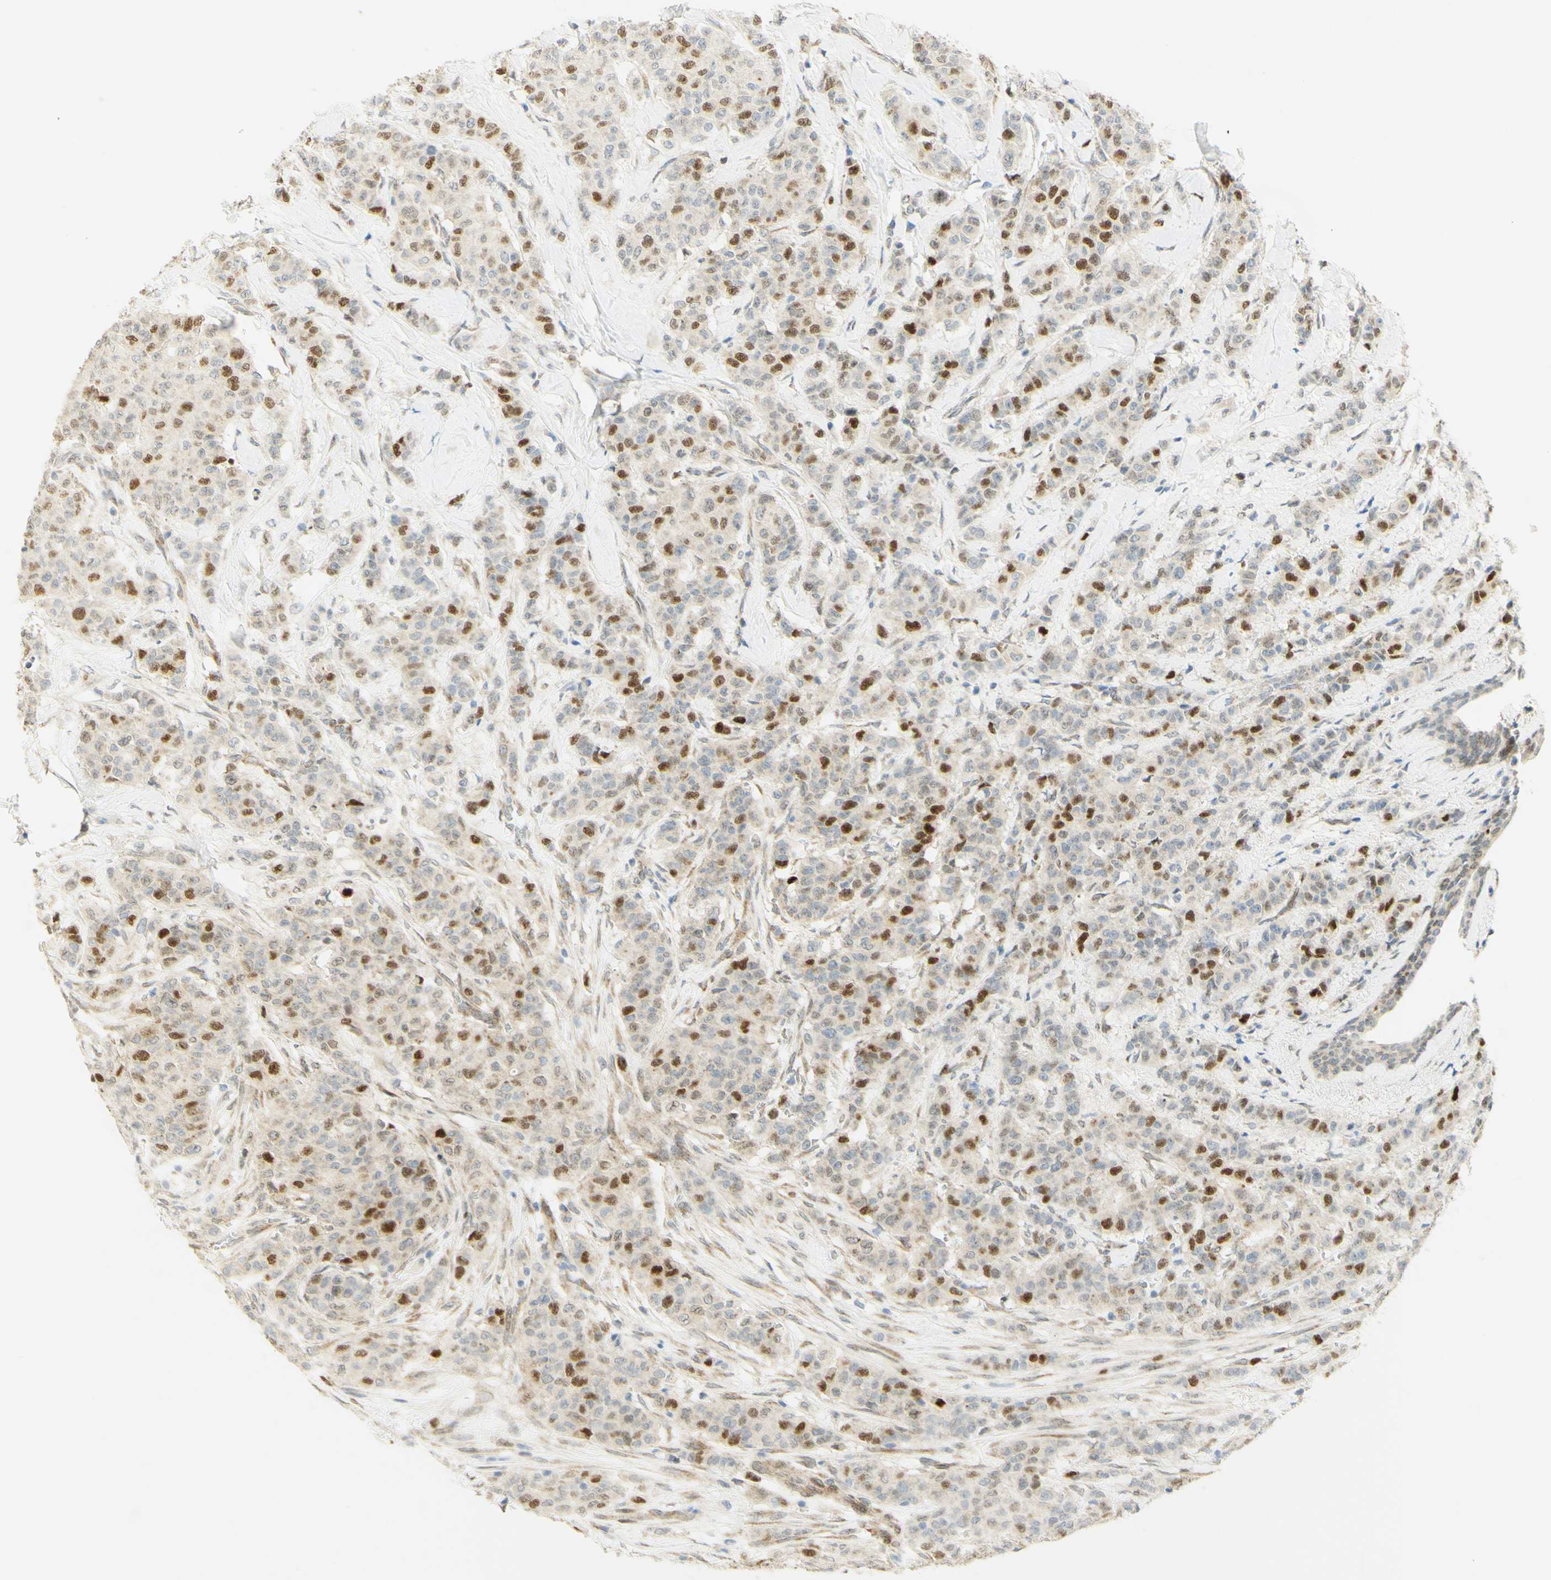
{"staining": {"intensity": "strong", "quantity": "25%-75%", "location": "nuclear"}, "tissue": "breast cancer", "cell_type": "Tumor cells", "image_type": "cancer", "snomed": [{"axis": "morphology", "description": "Normal tissue, NOS"}, {"axis": "morphology", "description": "Duct carcinoma"}, {"axis": "topography", "description": "Breast"}], "caption": "Breast cancer (intraductal carcinoma) was stained to show a protein in brown. There is high levels of strong nuclear staining in about 25%-75% of tumor cells.", "gene": "E2F1", "patient": {"sex": "female", "age": 40}}